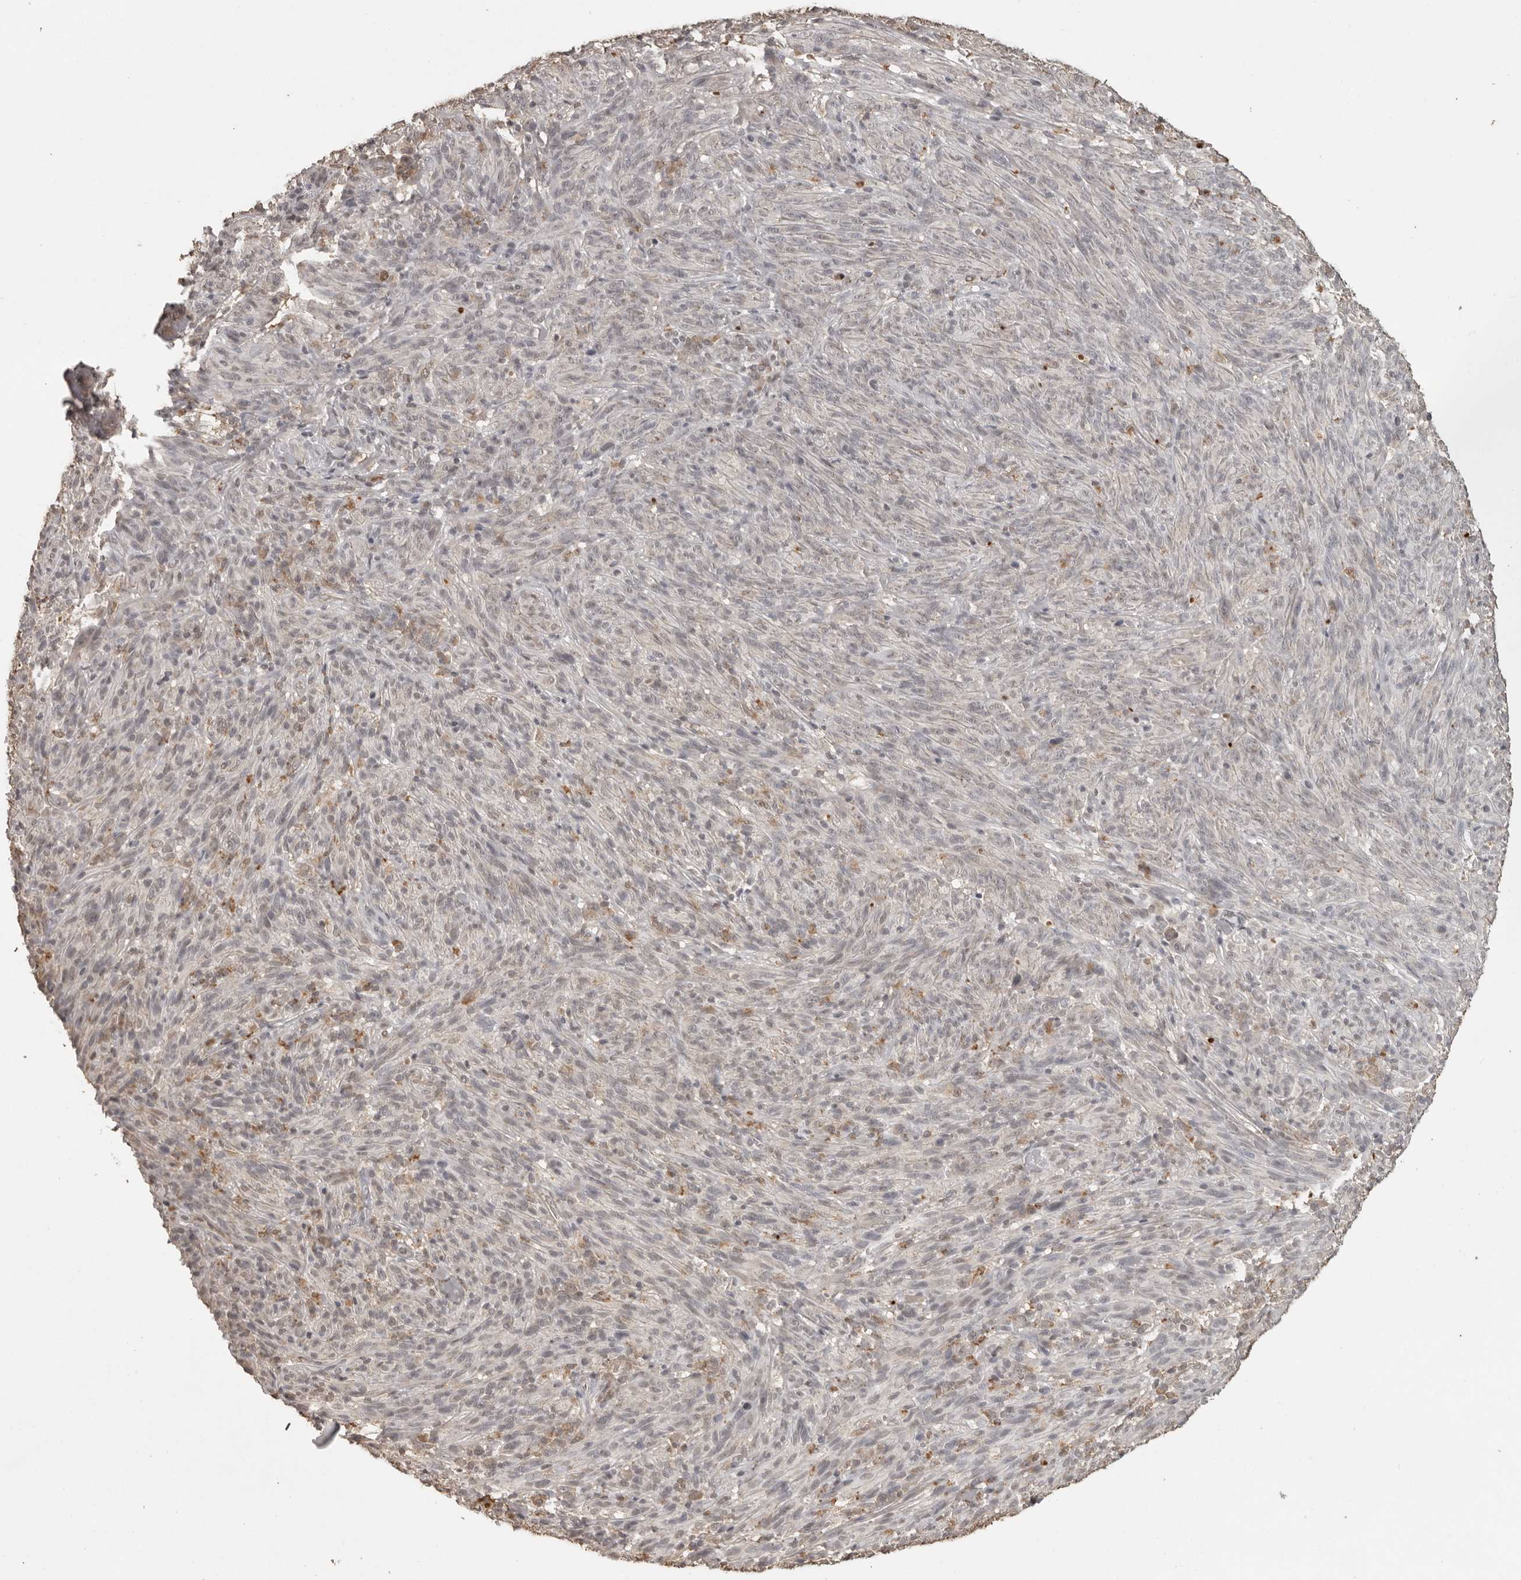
{"staining": {"intensity": "negative", "quantity": "none", "location": "none"}, "tissue": "melanoma", "cell_type": "Tumor cells", "image_type": "cancer", "snomed": [{"axis": "morphology", "description": "Malignant melanoma, NOS"}, {"axis": "topography", "description": "Skin of head"}], "caption": "There is no significant positivity in tumor cells of melanoma. (Stains: DAB (3,3'-diaminobenzidine) IHC with hematoxylin counter stain, Microscopy: brightfield microscopy at high magnification).", "gene": "CTF1", "patient": {"sex": "male", "age": 96}}